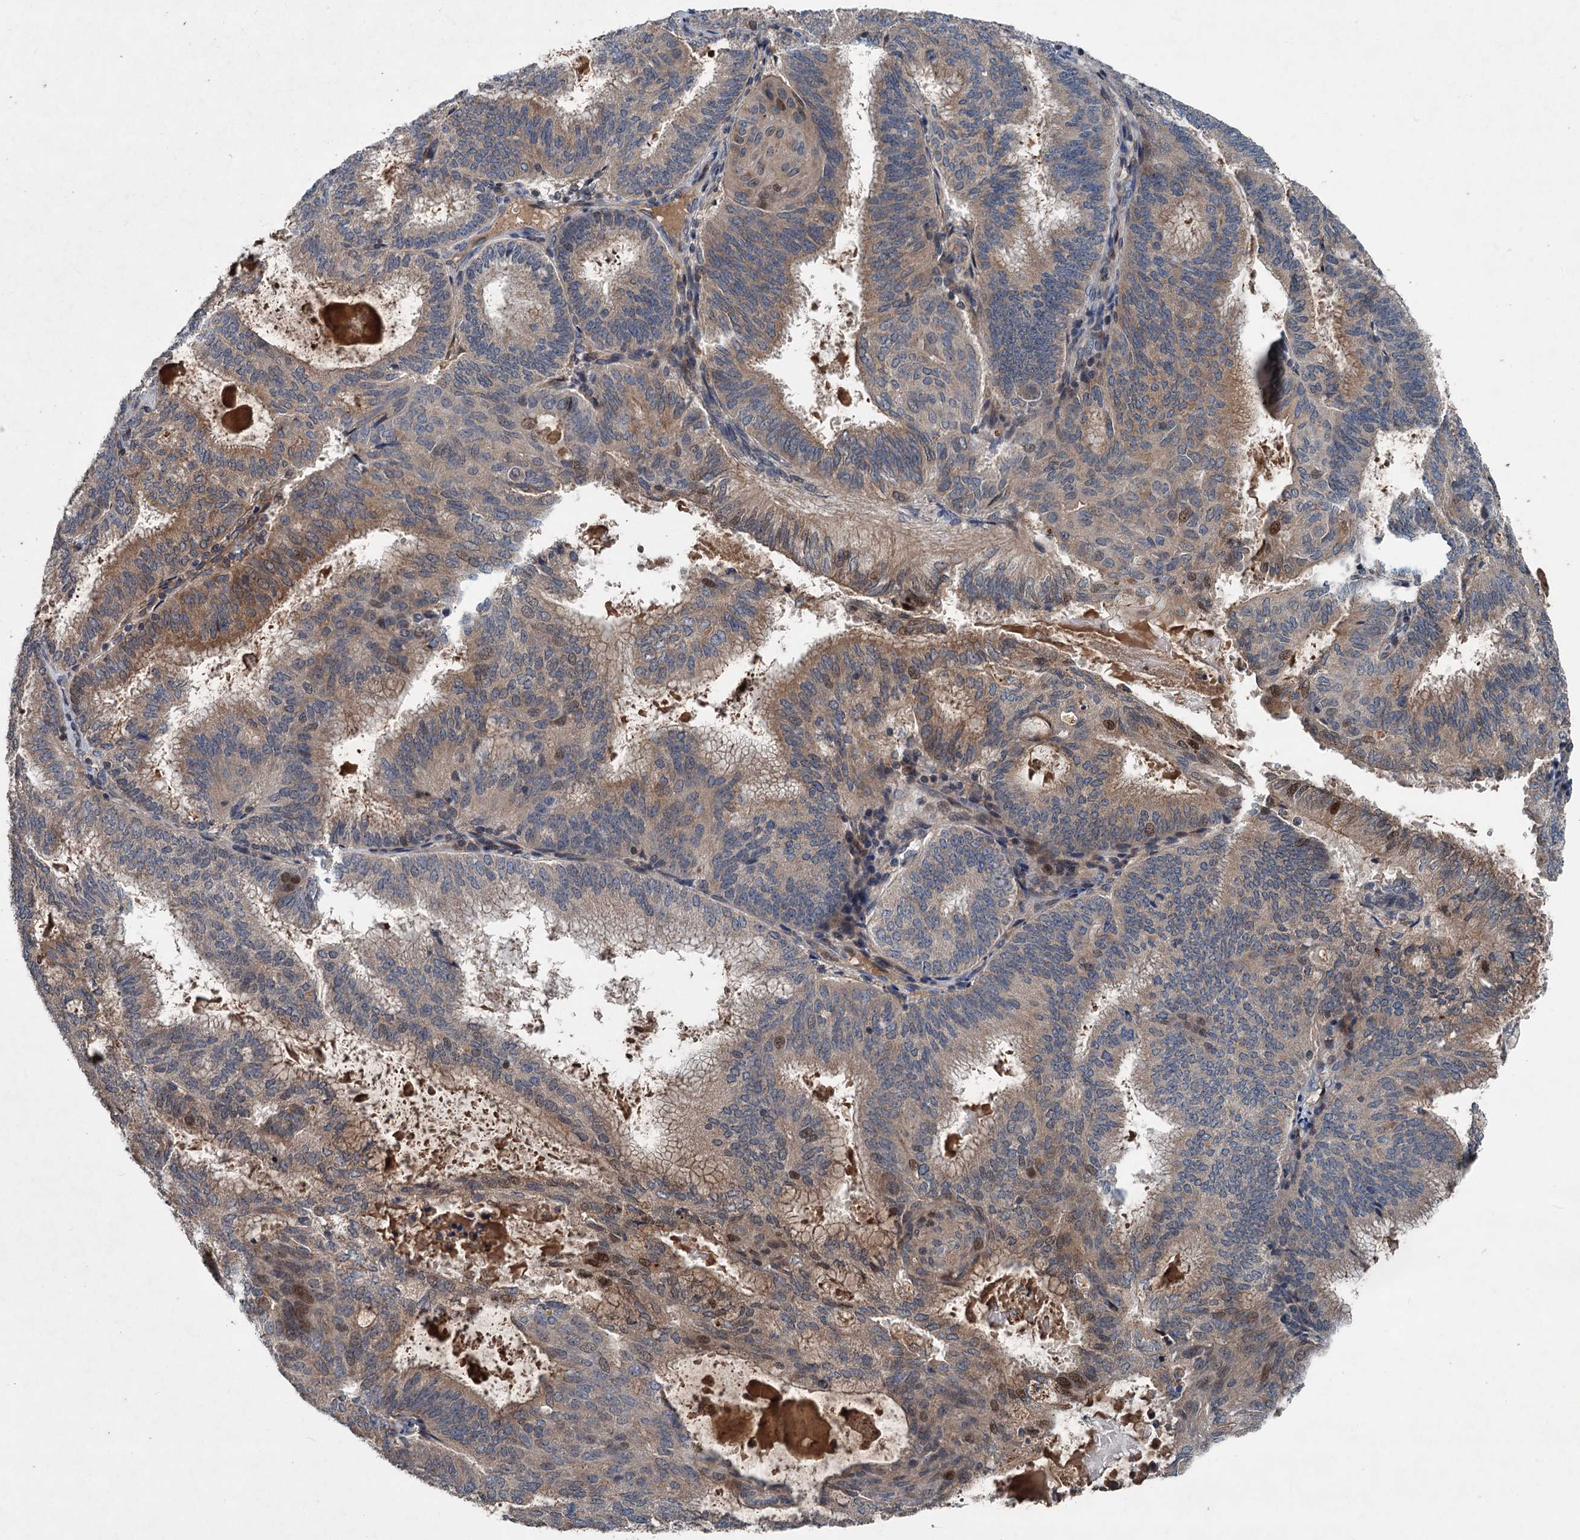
{"staining": {"intensity": "moderate", "quantity": "25%-75%", "location": "cytoplasmic/membranous,nuclear"}, "tissue": "endometrial cancer", "cell_type": "Tumor cells", "image_type": "cancer", "snomed": [{"axis": "morphology", "description": "Adenocarcinoma, NOS"}, {"axis": "topography", "description": "Endometrium"}], "caption": "This histopathology image displays immunohistochemistry (IHC) staining of human endometrial cancer, with medium moderate cytoplasmic/membranous and nuclear positivity in about 25%-75% of tumor cells.", "gene": "TAPBPL", "patient": {"sex": "female", "age": 49}}